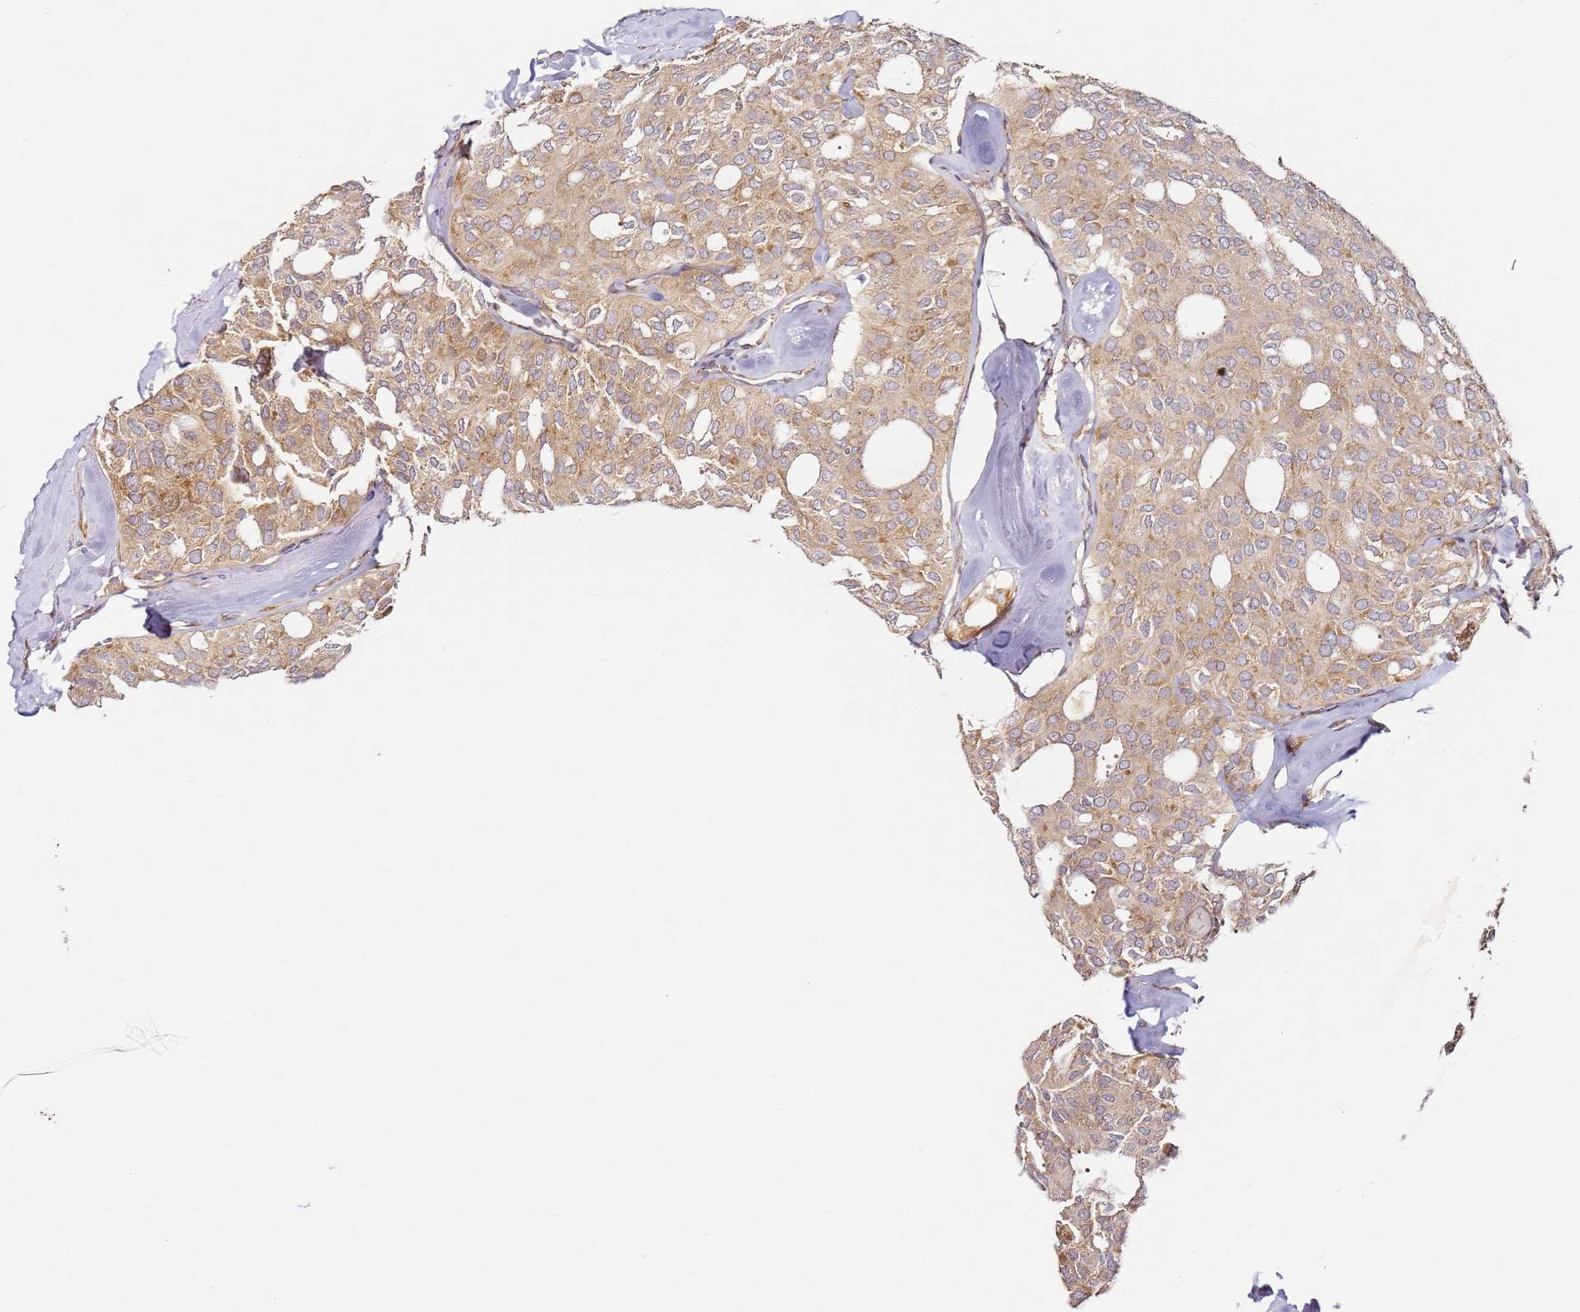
{"staining": {"intensity": "weak", "quantity": ">75%", "location": "cytoplasmic/membranous"}, "tissue": "thyroid cancer", "cell_type": "Tumor cells", "image_type": "cancer", "snomed": [{"axis": "morphology", "description": "Follicular adenoma carcinoma, NOS"}, {"axis": "topography", "description": "Thyroid gland"}], "caption": "Immunohistochemistry (IHC) photomicrograph of follicular adenoma carcinoma (thyroid) stained for a protein (brown), which reveals low levels of weak cytoplasmic/membranous expression in approximately >75% of tumor cells.", "gene": "RPS3A", "patient": {"sex": "male", "age": 75}}